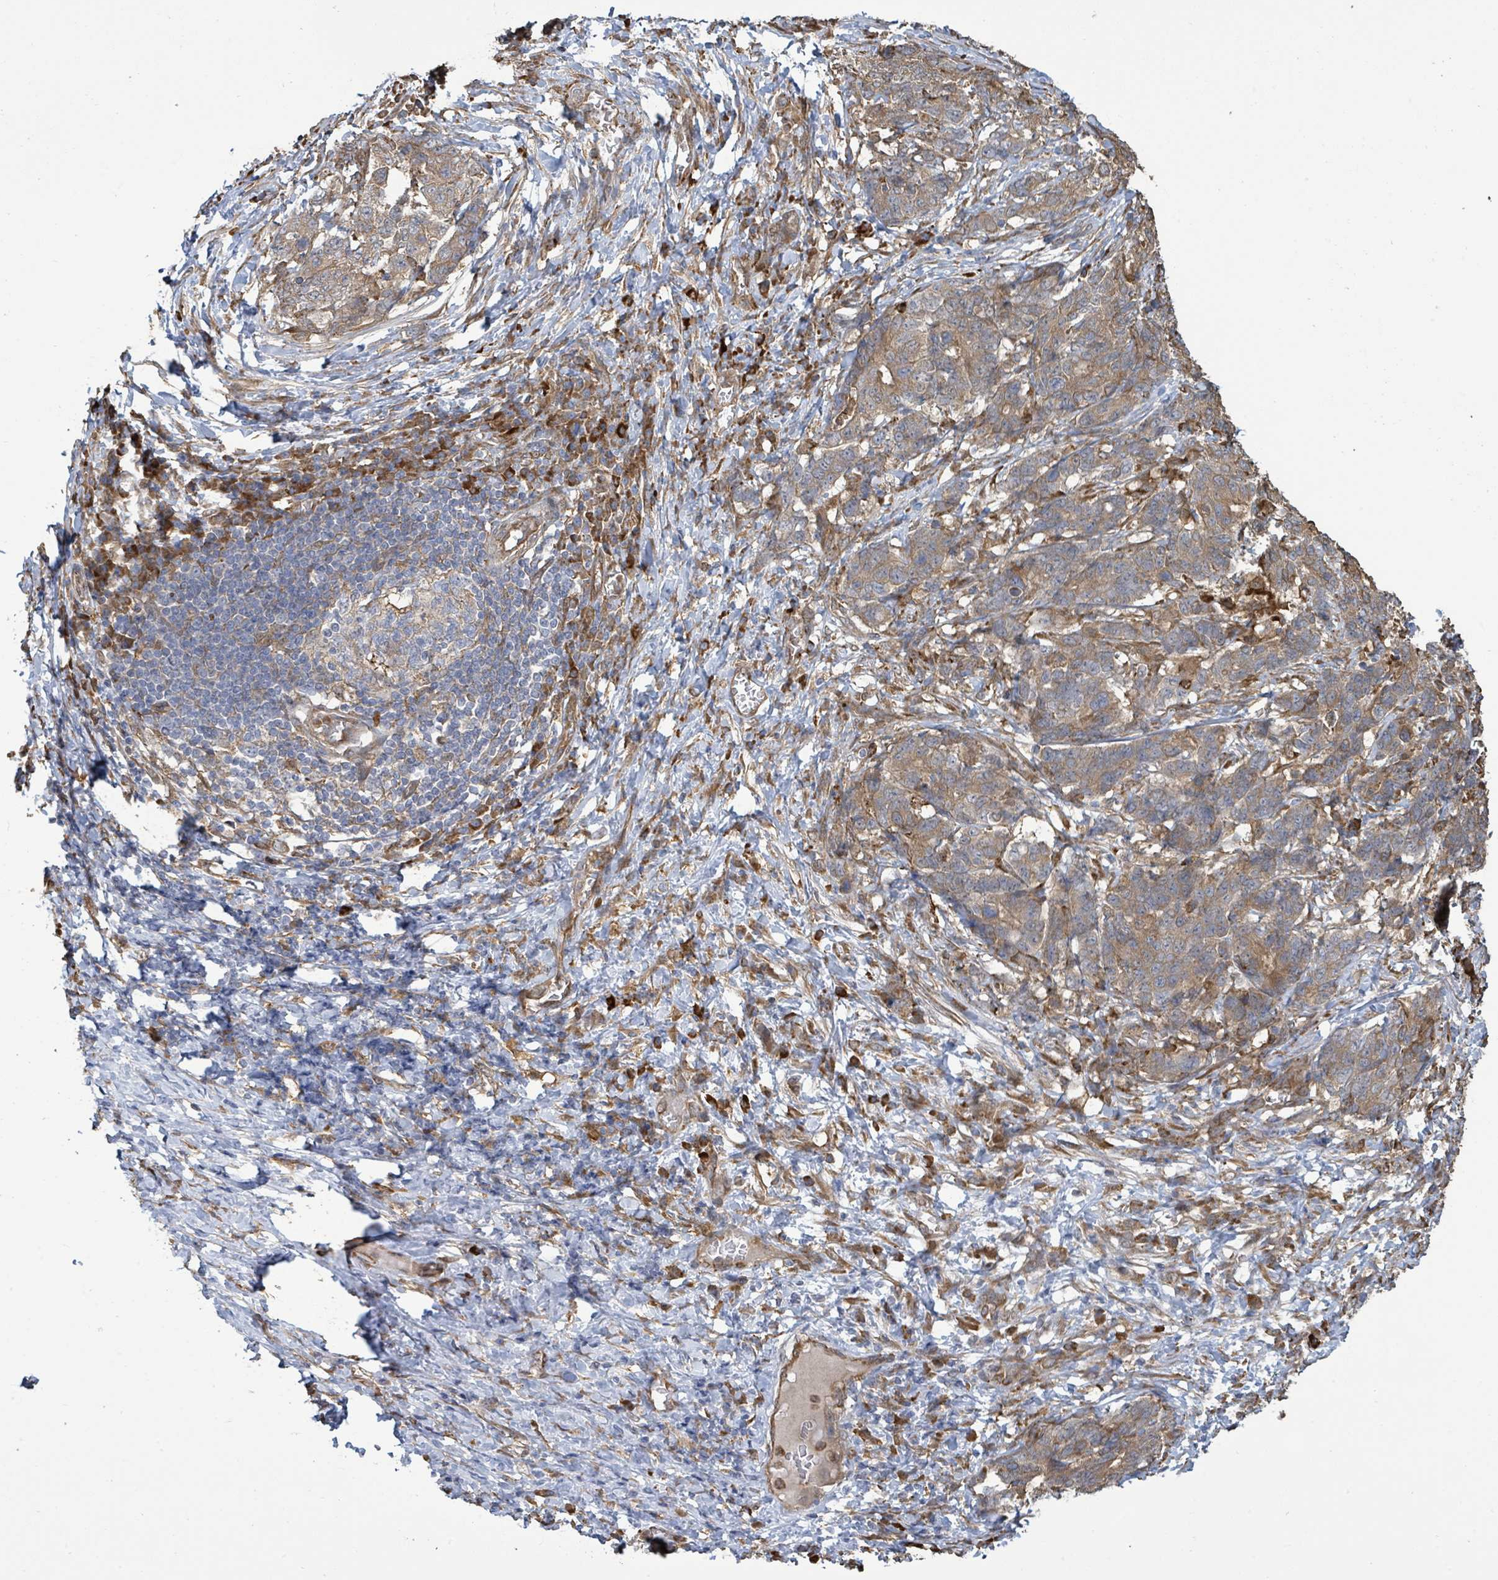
{"staining": {"intensity": "moderate", "quantity": ">75%", "location": "cytoplasmic/membranous"}, "tissue": "stomach cancer", "cell_type": "Tumor cells", "image_type": "cancer", "snomed": [{"axis": "morphology", "description": "Normal tissue, NOS"}, {"axis": "morphology", "description": "Adenocarcinoma, NOS"}, {"axis": "topography", "description": "Stomach"}], "caption": "Stomach cancer tissue demonstrates moderate cytoplasmic/membranous positivity in approximately >75% of tumor cells The protein is stained brown, and the nuclei are stained in blue (DAB (3,3'-diaminobenzidine) IHC with brightfield microscopy, high magnification).", "gene": "ARPIN", "patient": {"sex": "female", "age": 64}}